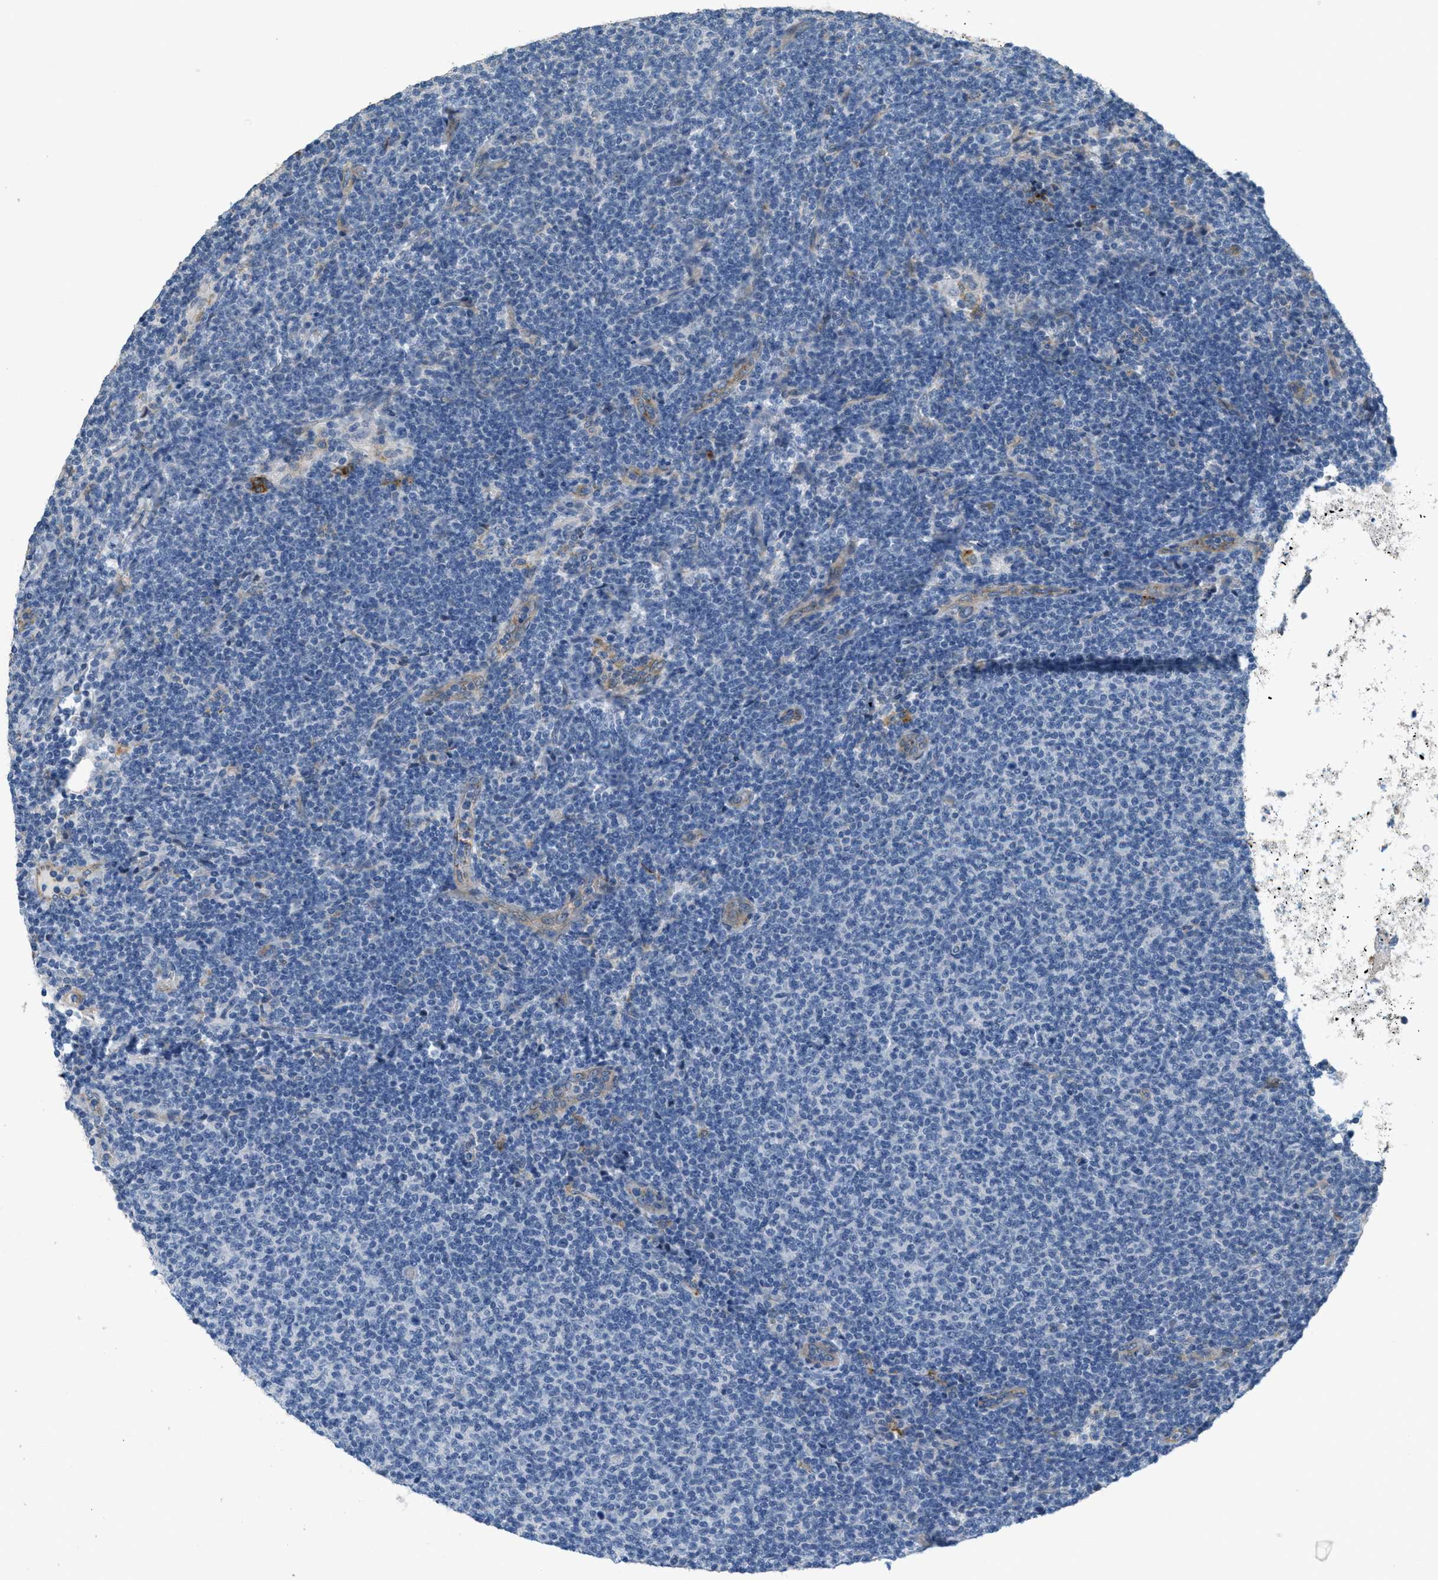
{"staining": {"intensity": "negative", "quantity": "none", "location": "none"}, "tissue": "lymphoma", "cell_type": "Tumor cells", "image_type": "cancer", "snomed": [{"axis": "morphology", "description": "Malignant lymphoma, non-Hodgkin's type, Low grade"}, {"axis": "topography", "description": "Lymph node"}], "caption": "Lymphoma was stained to show a protein in brown. There is no significant expression in tumor cells. (Immunohistochemistry, brightfield microscopy, high magnification).", "gene": "ADCY5", "patient": {"sex": "male", "age": 66}}